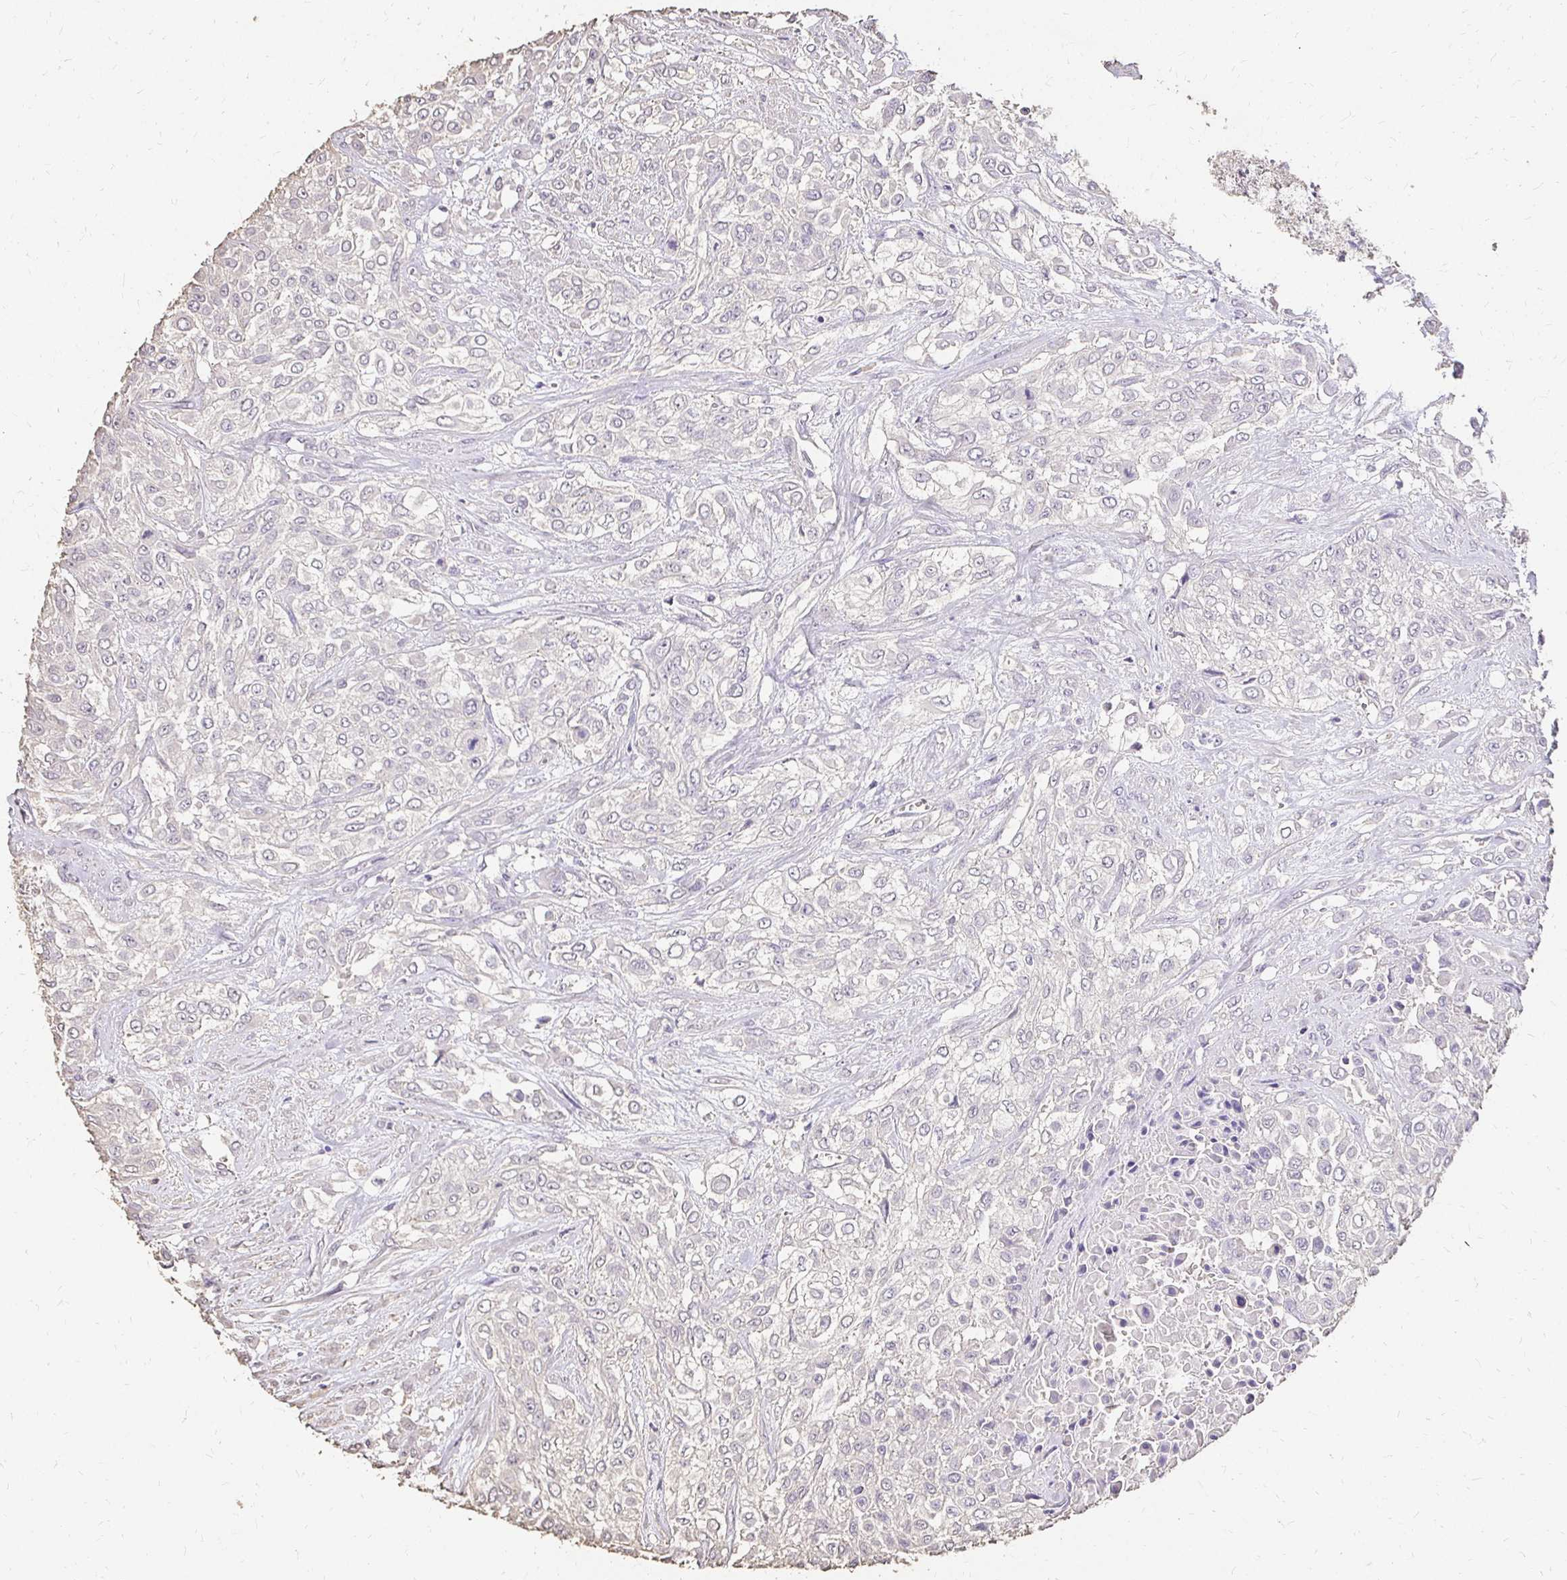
{"staining": {"intensity": "negative", "quantity": "none", "location": "none"}, "tissue": "urothelial cancer", "cell_type": "Tumor cells", "image_type": "cancer", "snomed": [{"axis": "morphology", "description": "Urothelial carcinoma, High grade"}, {"axis": "topography", "description": "Urinary bladder"}], "caption": "This is a image of immunohistochemistry (IHC) staining of urothelial carcinoma (high-grade), which shows no expression in tumor cells.", "gene": "UGT1A6", "patient": {"sex": "male", "age": 57}}